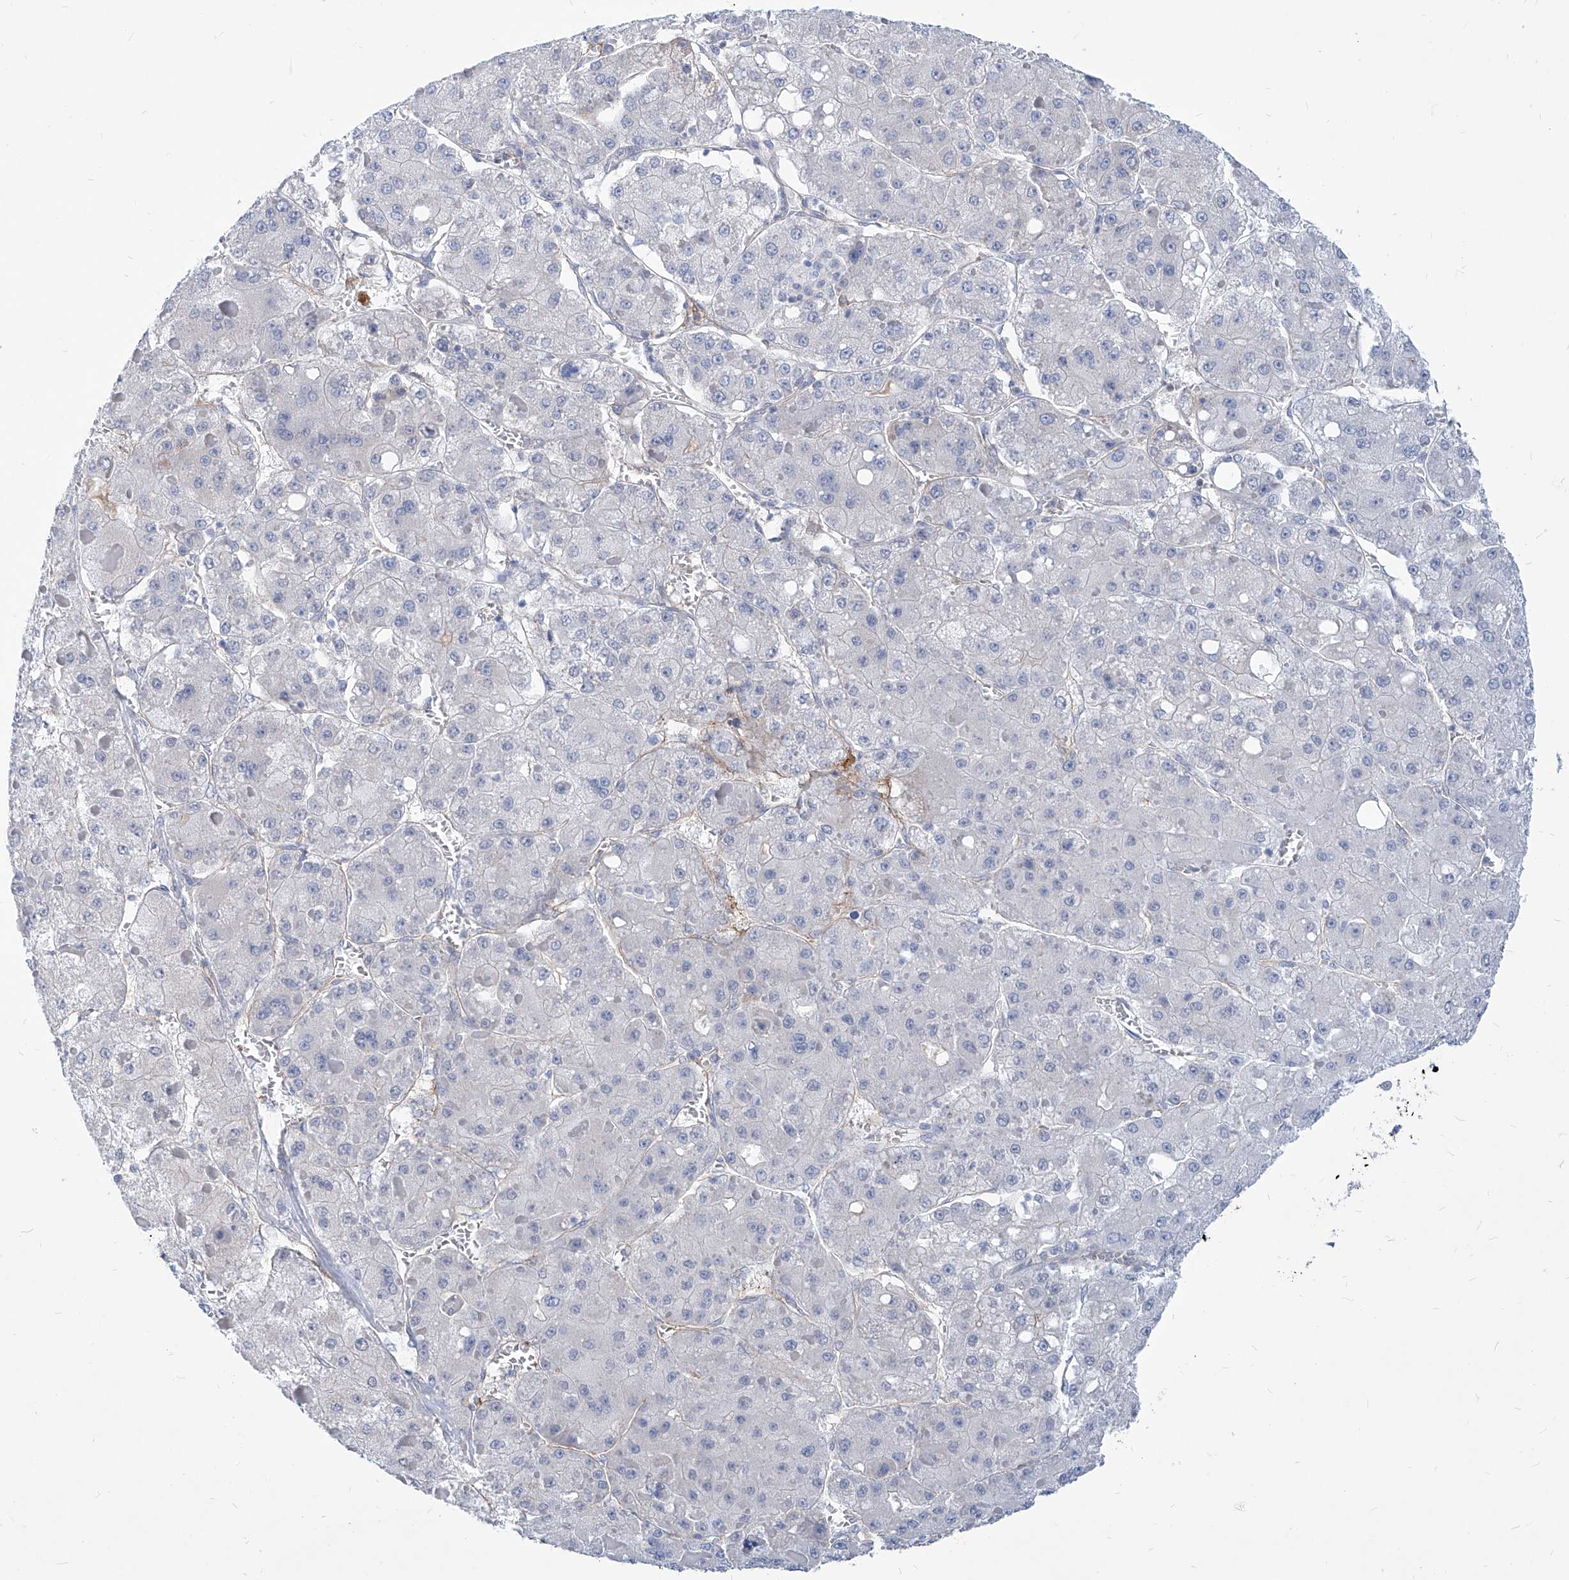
{"staining": {"intensity": "negative", "quantity": "none", "location": "none"}, "tissue": "liver cancer", "cell_type": "Tumor cells", "image_type": "cancer", "snomed": [{"axis": "morphology", "description": "Carcinoma, Hepatocellular, NOS"}, {"axis": "topography", "description": "Liver"}], "caption": "Liver hepatocellular carcinoma was stained to show a protein in brown. There is no significant positivity in tumor cells.", "gene": "AKAP10", "patient": {"sex": "female", "age": 73}}